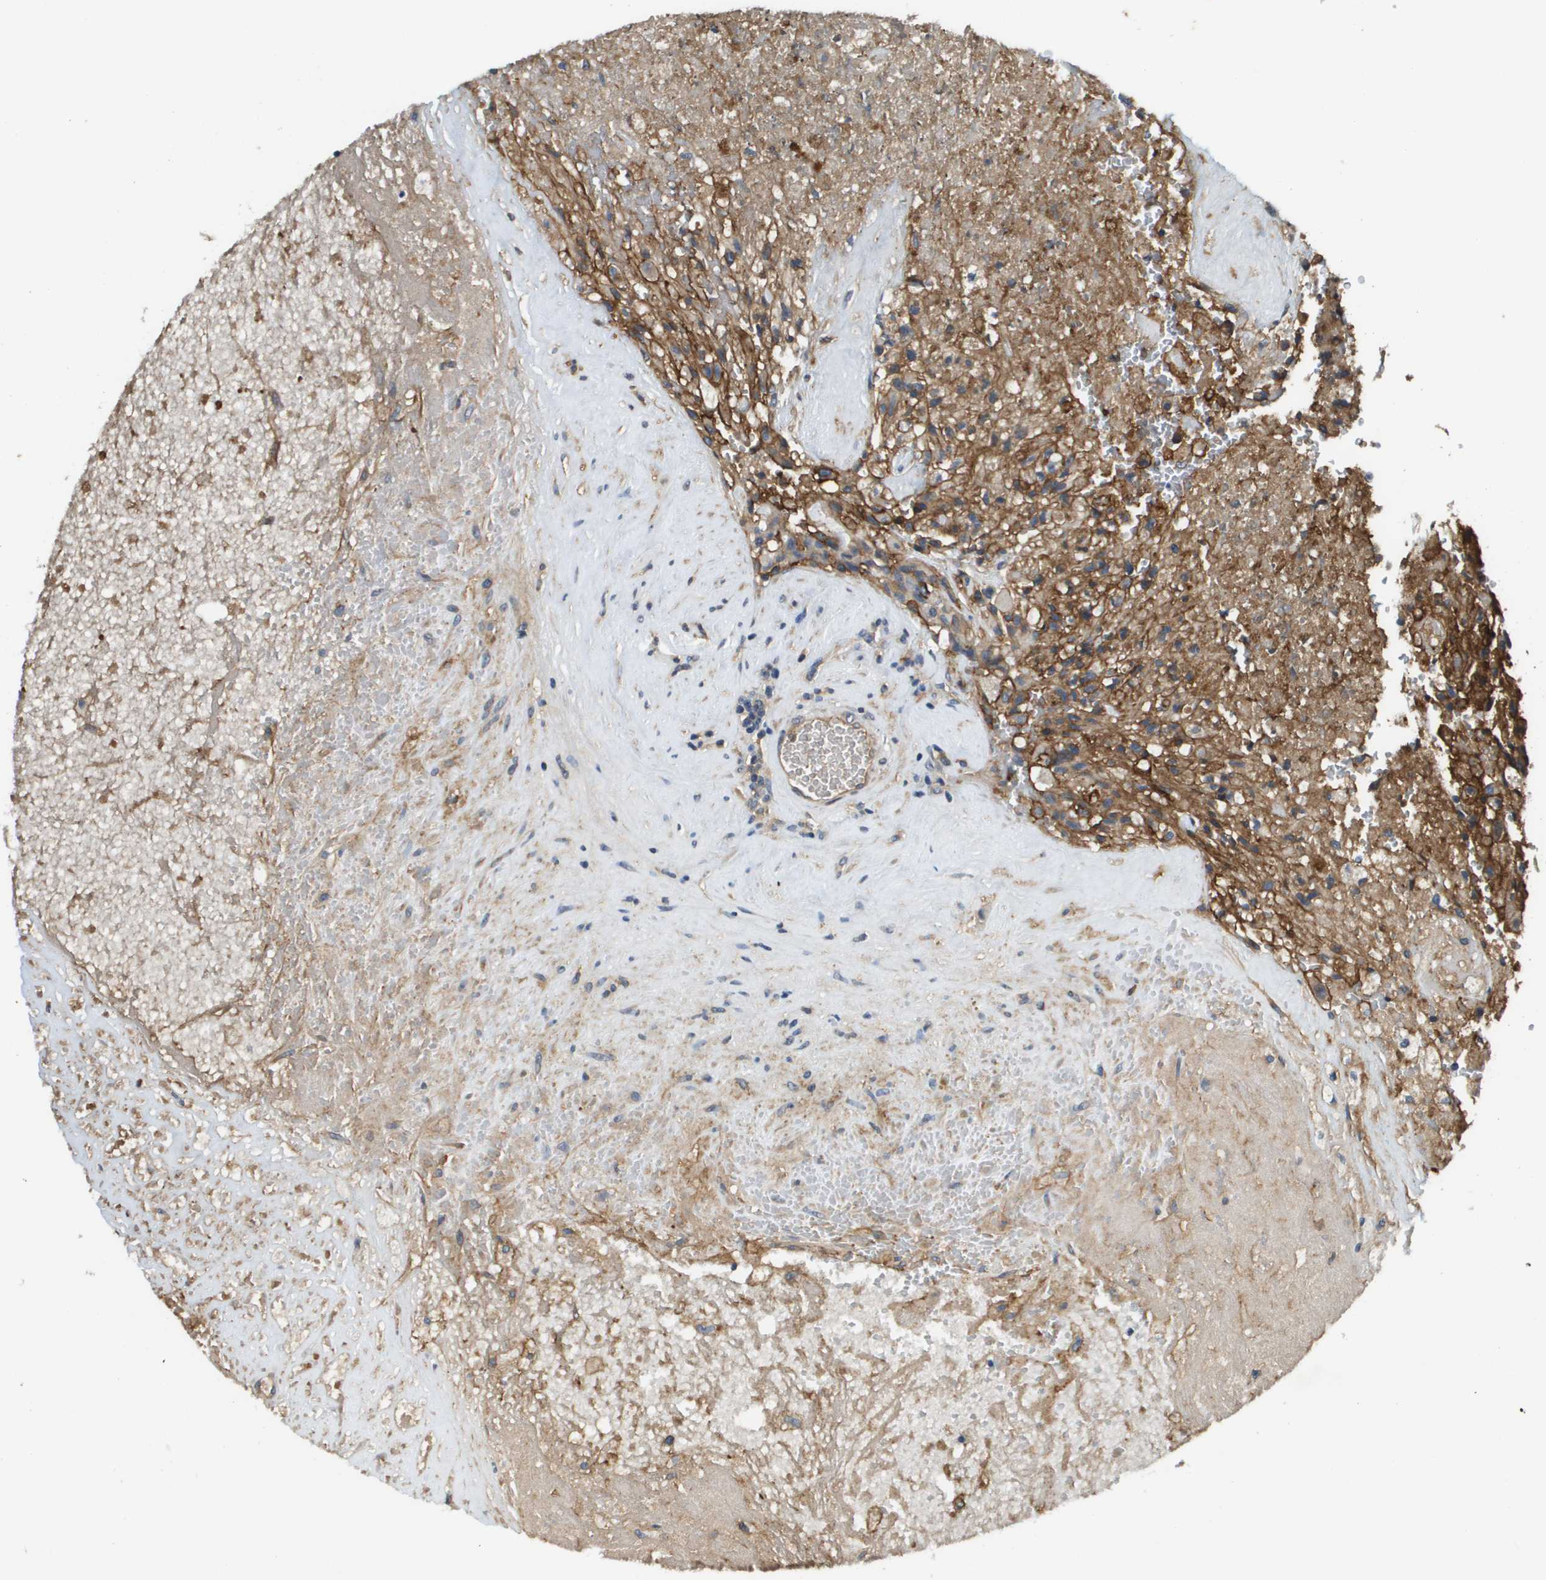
{"staining": {"intensity": "strong", "quantity": ">75%", "location": "cytoplasmic/membranous"}, "tissue": "glioma", "cell_type": "Tumor cells", "image_type": "cancer", "snomed": [{"axis": "morphology", "description": "Normal tissue, NOS"}, {"axis": "morphology", "description": "Glioma, malignant, High grade"}, {"axis": "topography", "description": "Cerebral cortex"}], "caption": "Protein expression by immunohistochemistry shows strong cytoplasmic/membranous positivity in about >75% of tumor cells in malignant glioma (high-grade). The protein of interest is shown in brown color, while the nuclei are stained blue.", "gene": "SLC16A3", "patient": {"sex": "male", "age": 56}}